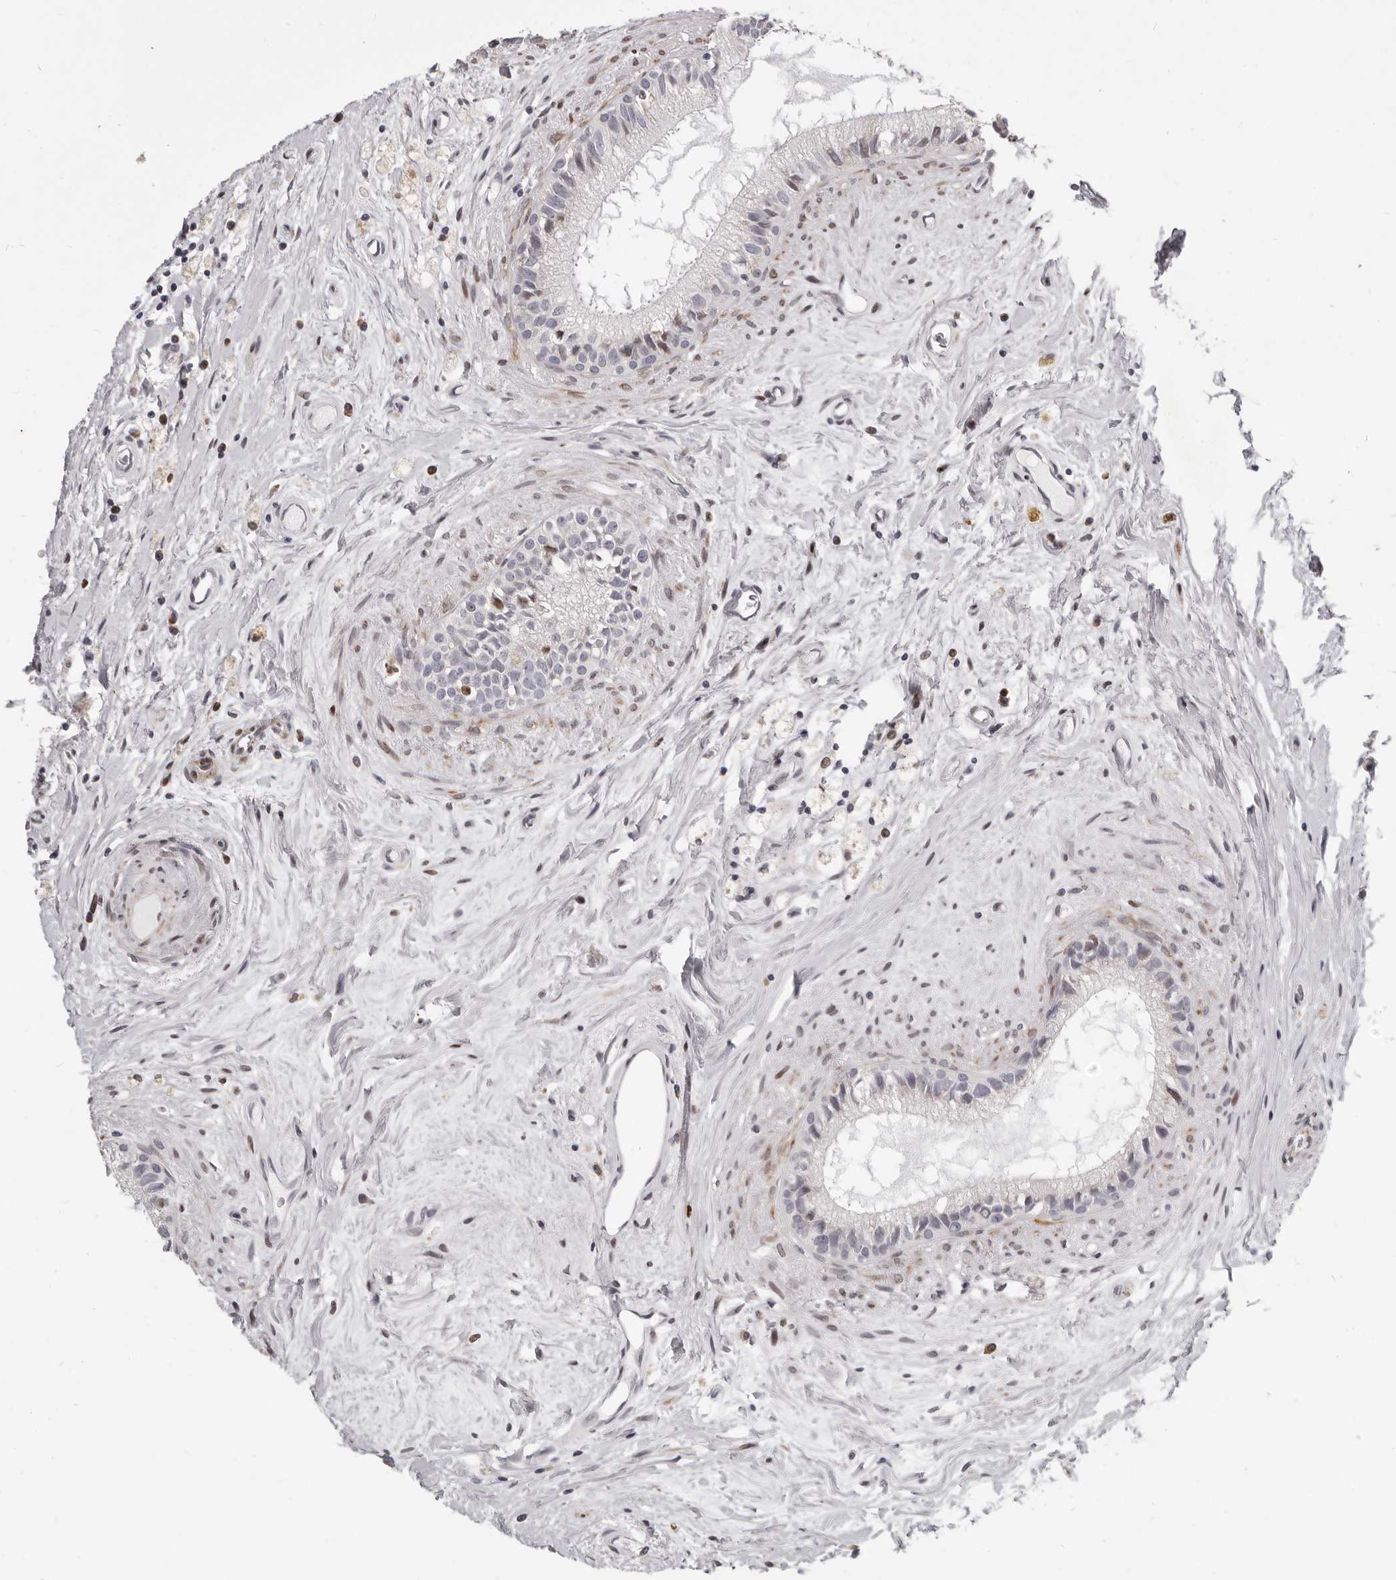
{"staining": {"intensity": "moderate", "quantity": "<25%", "location": "nuclear"}, "tissue": "epididymis", "cell_type": "Glandular cells", "image_type": "normal", "snomed": [{"axis": "morphology", "description": "Normal tissue, NOS"}, {"axis": "topography", "description": "Epididymis"}], "caption": "Immunohistochemical staining of normal epididymis displays moderate nuclear protein positivity in about <25% of glandular cells. (Brightfield microscopy of DAB IHC at high magnification).", "gene": "SRP19", "patient": {"sex": "male", "age": 80}}